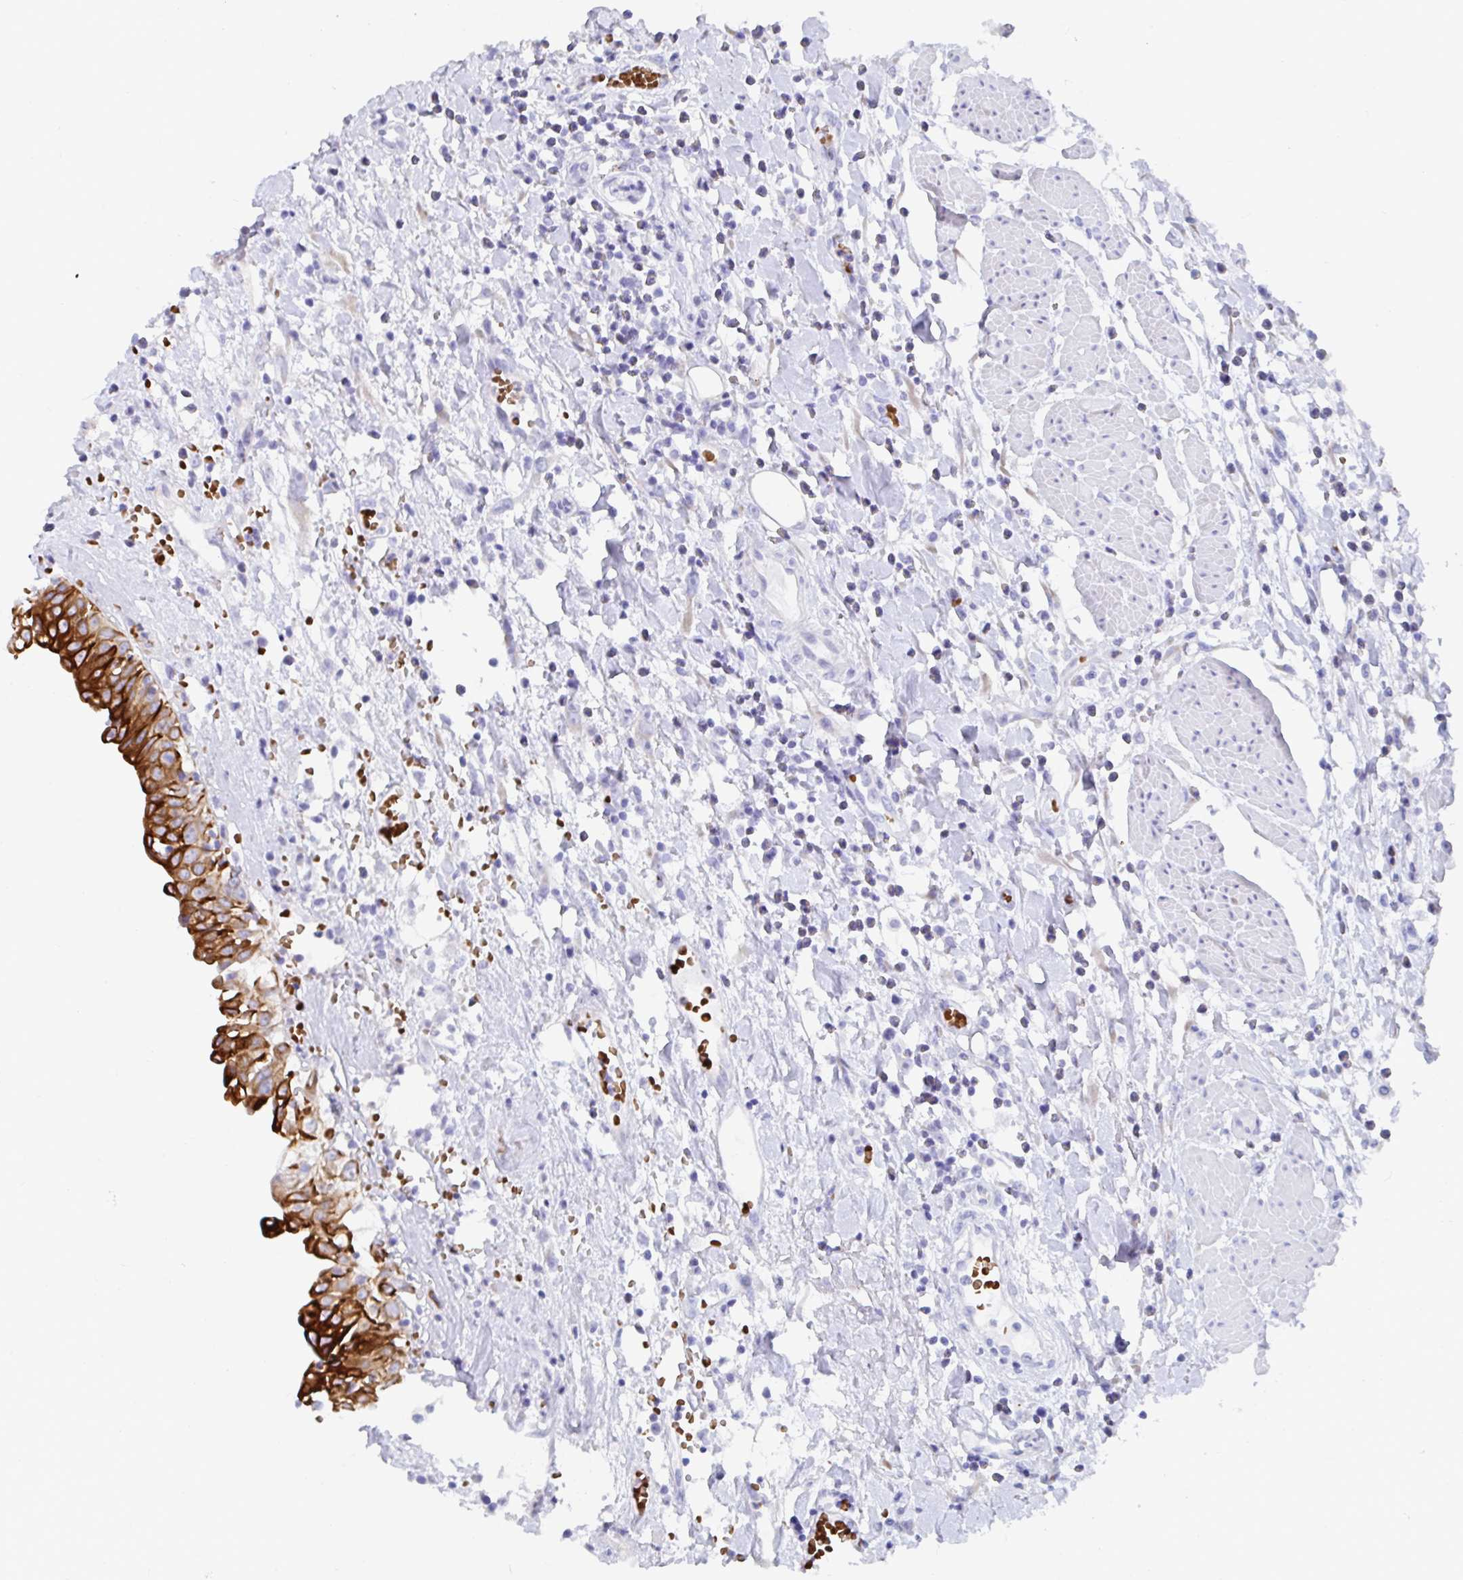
{"staining": {"intensity": "strong", "quantity": "25%-75%", "location": "cytoplasmic/membranous"}, "tissue": "urinary bladder", "cell_type": "Urothelial cells", "image_type": "normal", "snomed": [{"axis": "morphology", "description": "Normal tissue, NOS"}, {"axis": "topography", "description": "Urinary bladder"}], "caption": "DAB immunohistochemical staining of unremarkable human urinary bladder exhibits strong cytoplasmic/membranous protein expression in approximately 25%-75% of urothelial cells.", "gene": "CLDN8", "patient": {"sex": "male", "age": 64}}